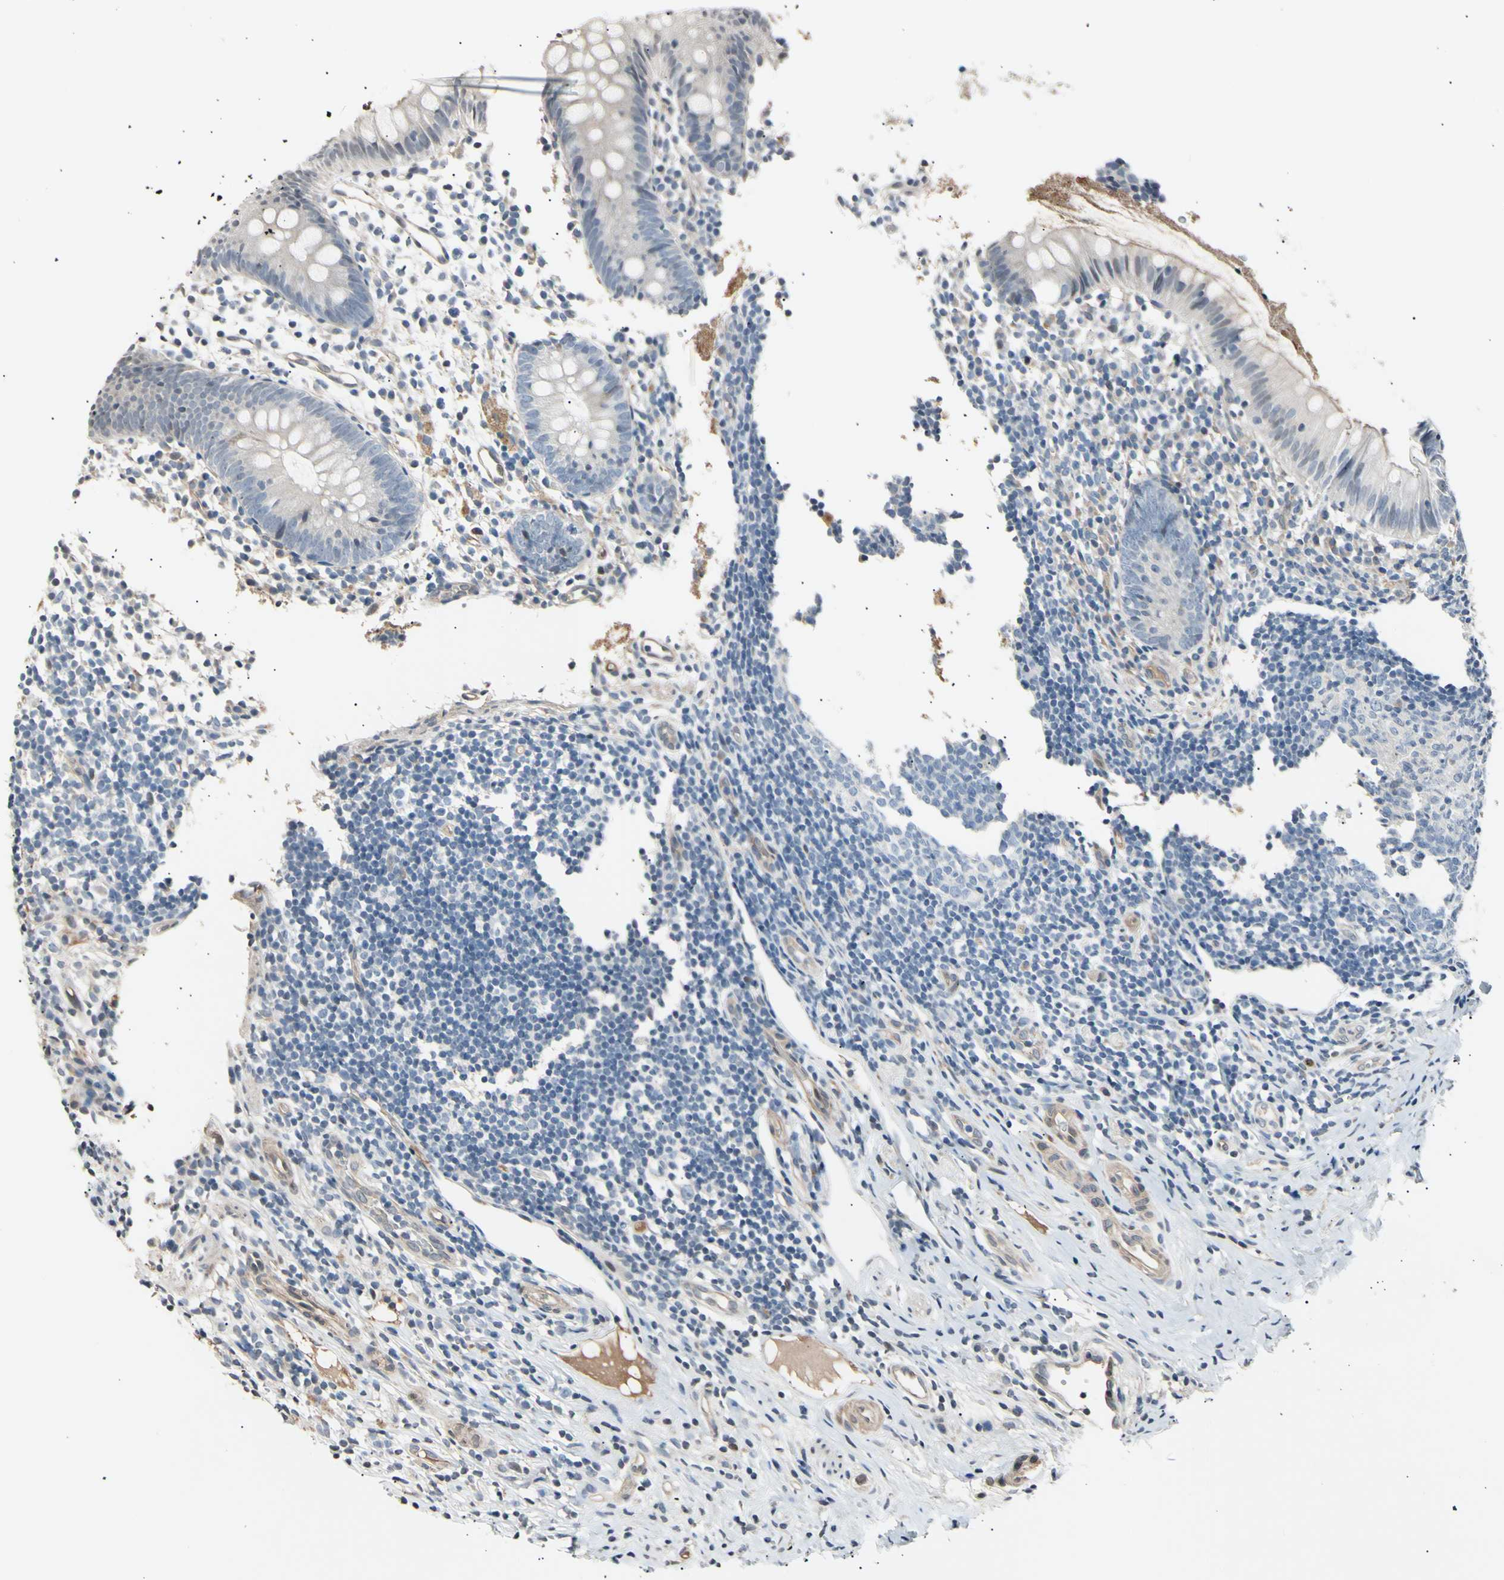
{"staining": {"intensity": "weak", "quantity": "<25%", "location": "cytoplasmic/membranous"}, "tissue": "appendix", "cell_type": "Glandular cells", "image_type": "normal", "snomed": [{"axis": "morphology", "description": "Normal tissue, NOS"}, {"axis": "topography", "description": "Appendix"}], "caption": "Immunohistochemistry (IHC) photomicrograph of normal human appendix stained for a protein (brown), which demonstrates no expression in glandular cells. (Stains: DAB (3,3'-diaminobenzidine) IHC with hematoxylin counter stain, Microscopy: brightfield microscopy at high magnification).", "gene": "AK1", "patient": {"sex": "female", "age": 20}}